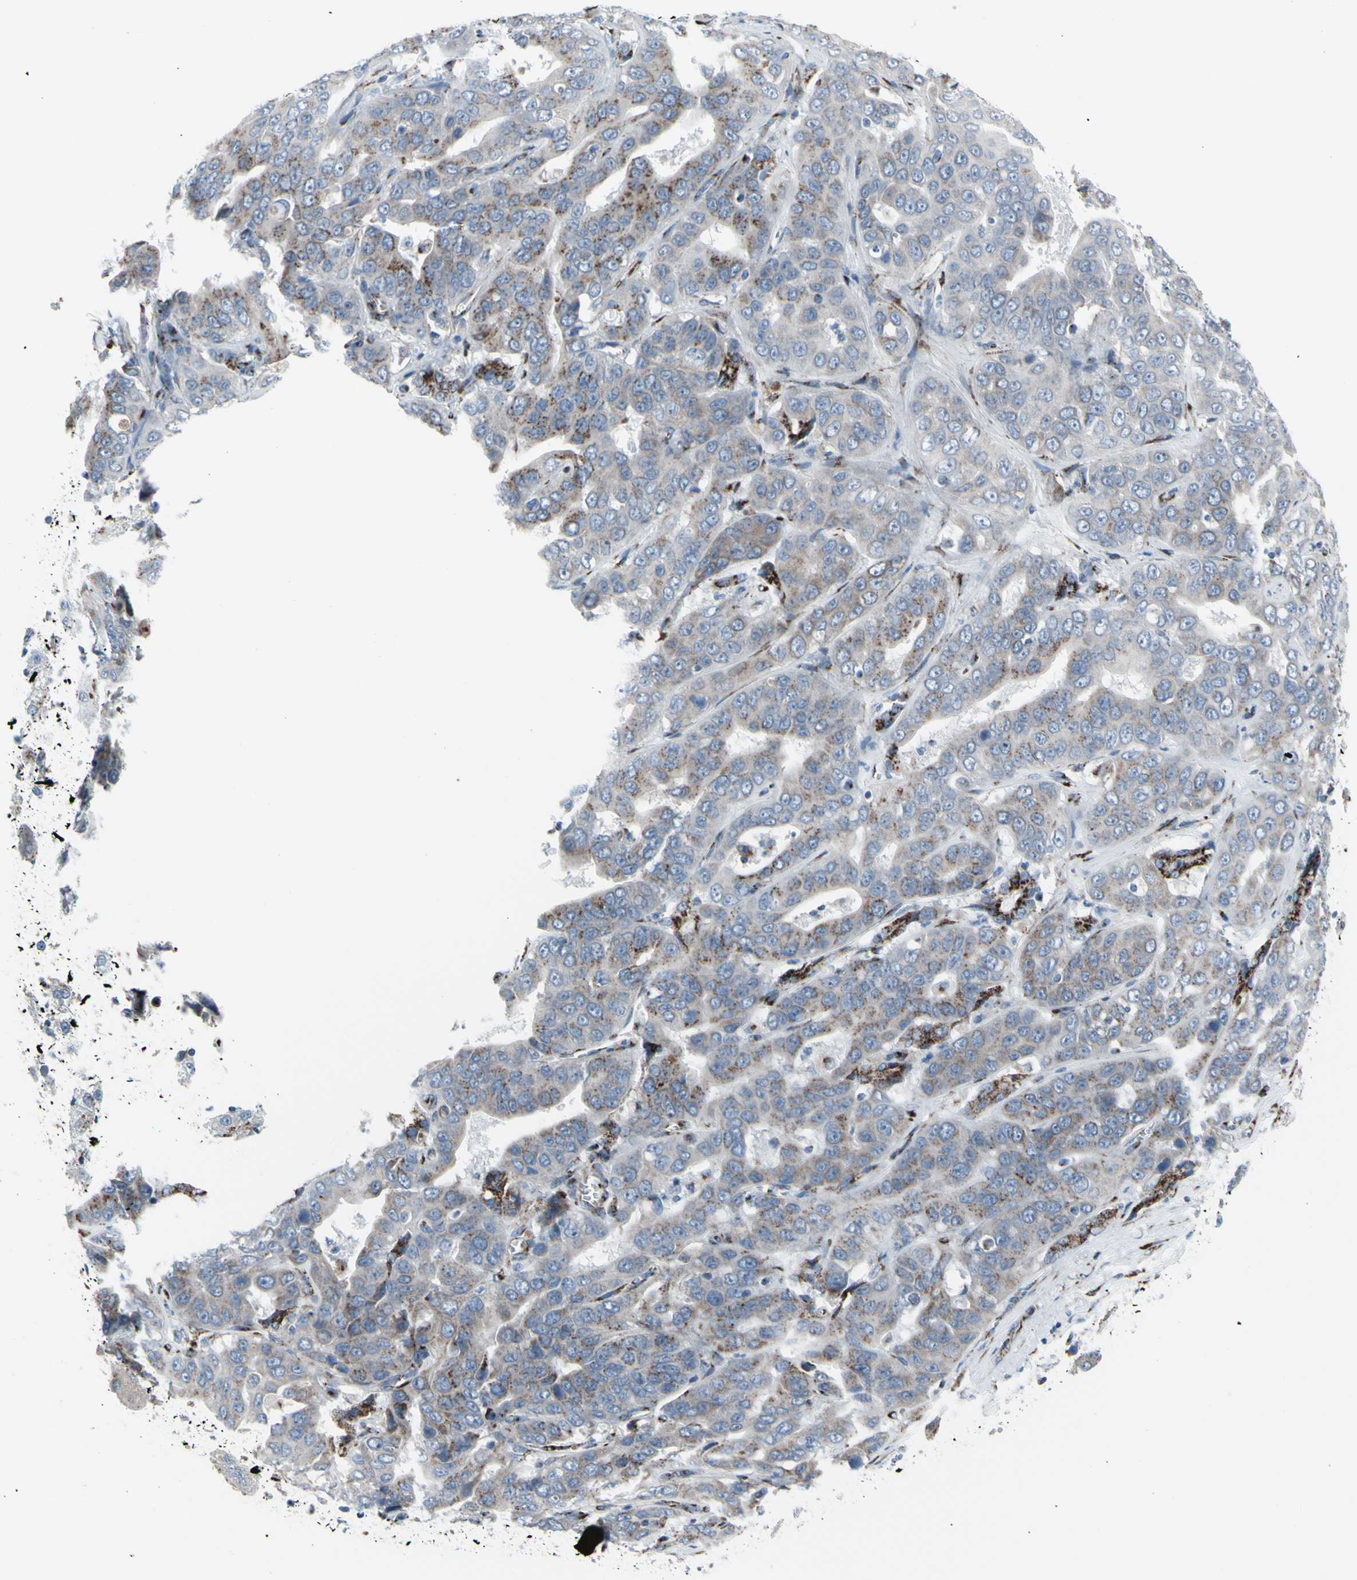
{"staining": {"intensity": "moderate", "quantity": "25%-75%", "location": "cytoplasmic/membranous"}, "tissue": "liver cancer", "cell_type": "Tumor cells", "image_type": "cancer", "snomed": [{"axis": "morphology", "description": "Cholangiocarcinoma"}, {"axis": "topography", "description": "Liver"}], "caption": "Immunohistochemical staining of liver cholangiocarcinoma shows medium levels of moderate cytoplasmic/membranous positivity in approximately 25%-75% of tumor cells.", "gene": "GLG1", "patient": {"sex": "female", "age": 52}}